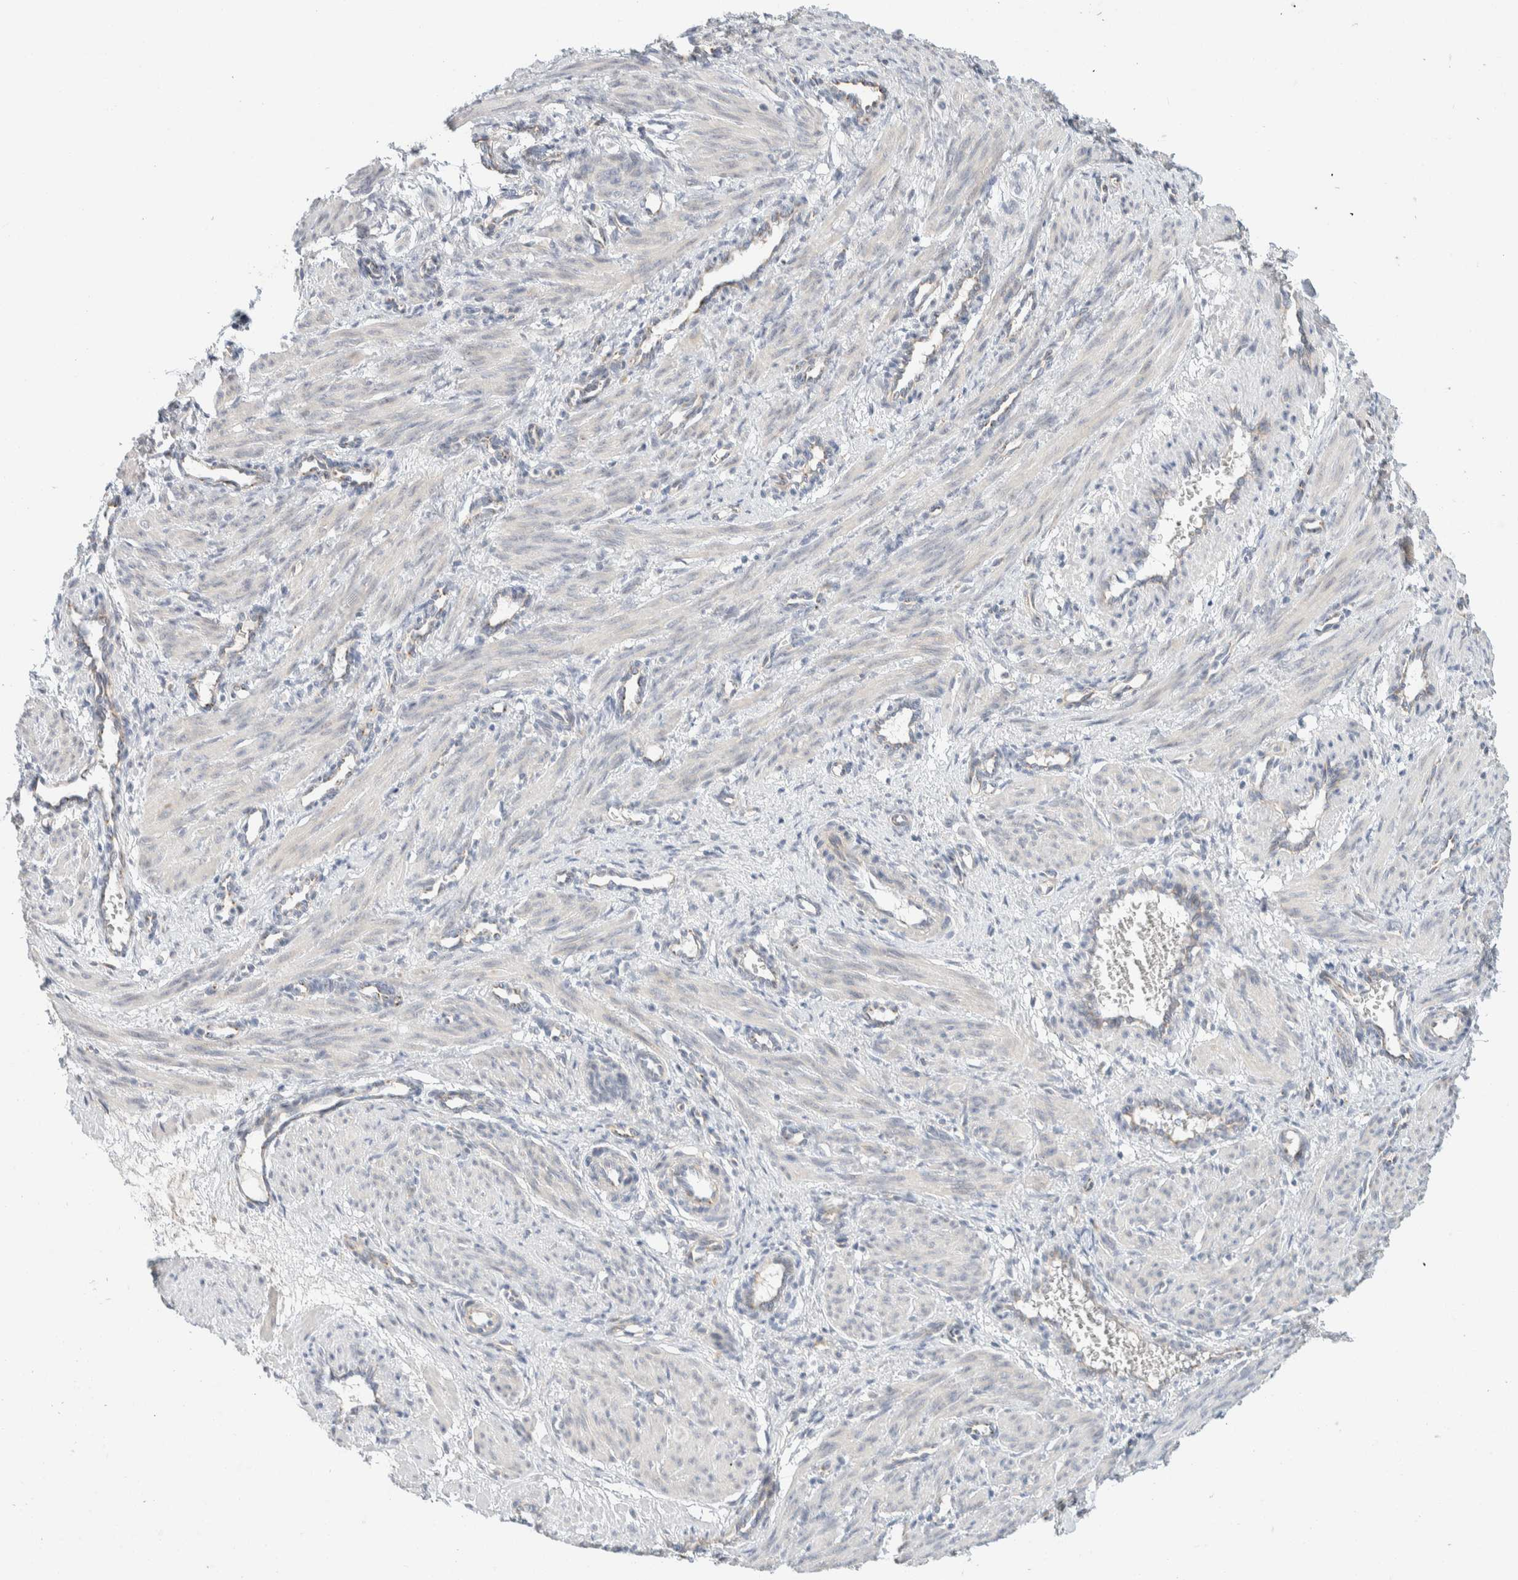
{"staining": {"intensity": "negative", "quantity": "none", "location": "none"}, "tissue": "smooth muscle", "cell_type": "Smooth muscle cells", "image_type": "normal", "snomed": [{"axis": "morphology", "description": "Normal tissue, NOS"}, {"axis": "topography", "description": "Endometrium"}], "caption": "Protein analysis of benign smooth muscle demonstrates no significant expression in smooth muscle cells. The staining was performed using DAB (3,3'-diaminobenzidine) to visualize the protein expression in brown, while the nuclei were stained in blue with hematoxylin (Magnification: 20x).", "gene": "TMEM184B", "patient": {"sex": "female", "age": 33}}